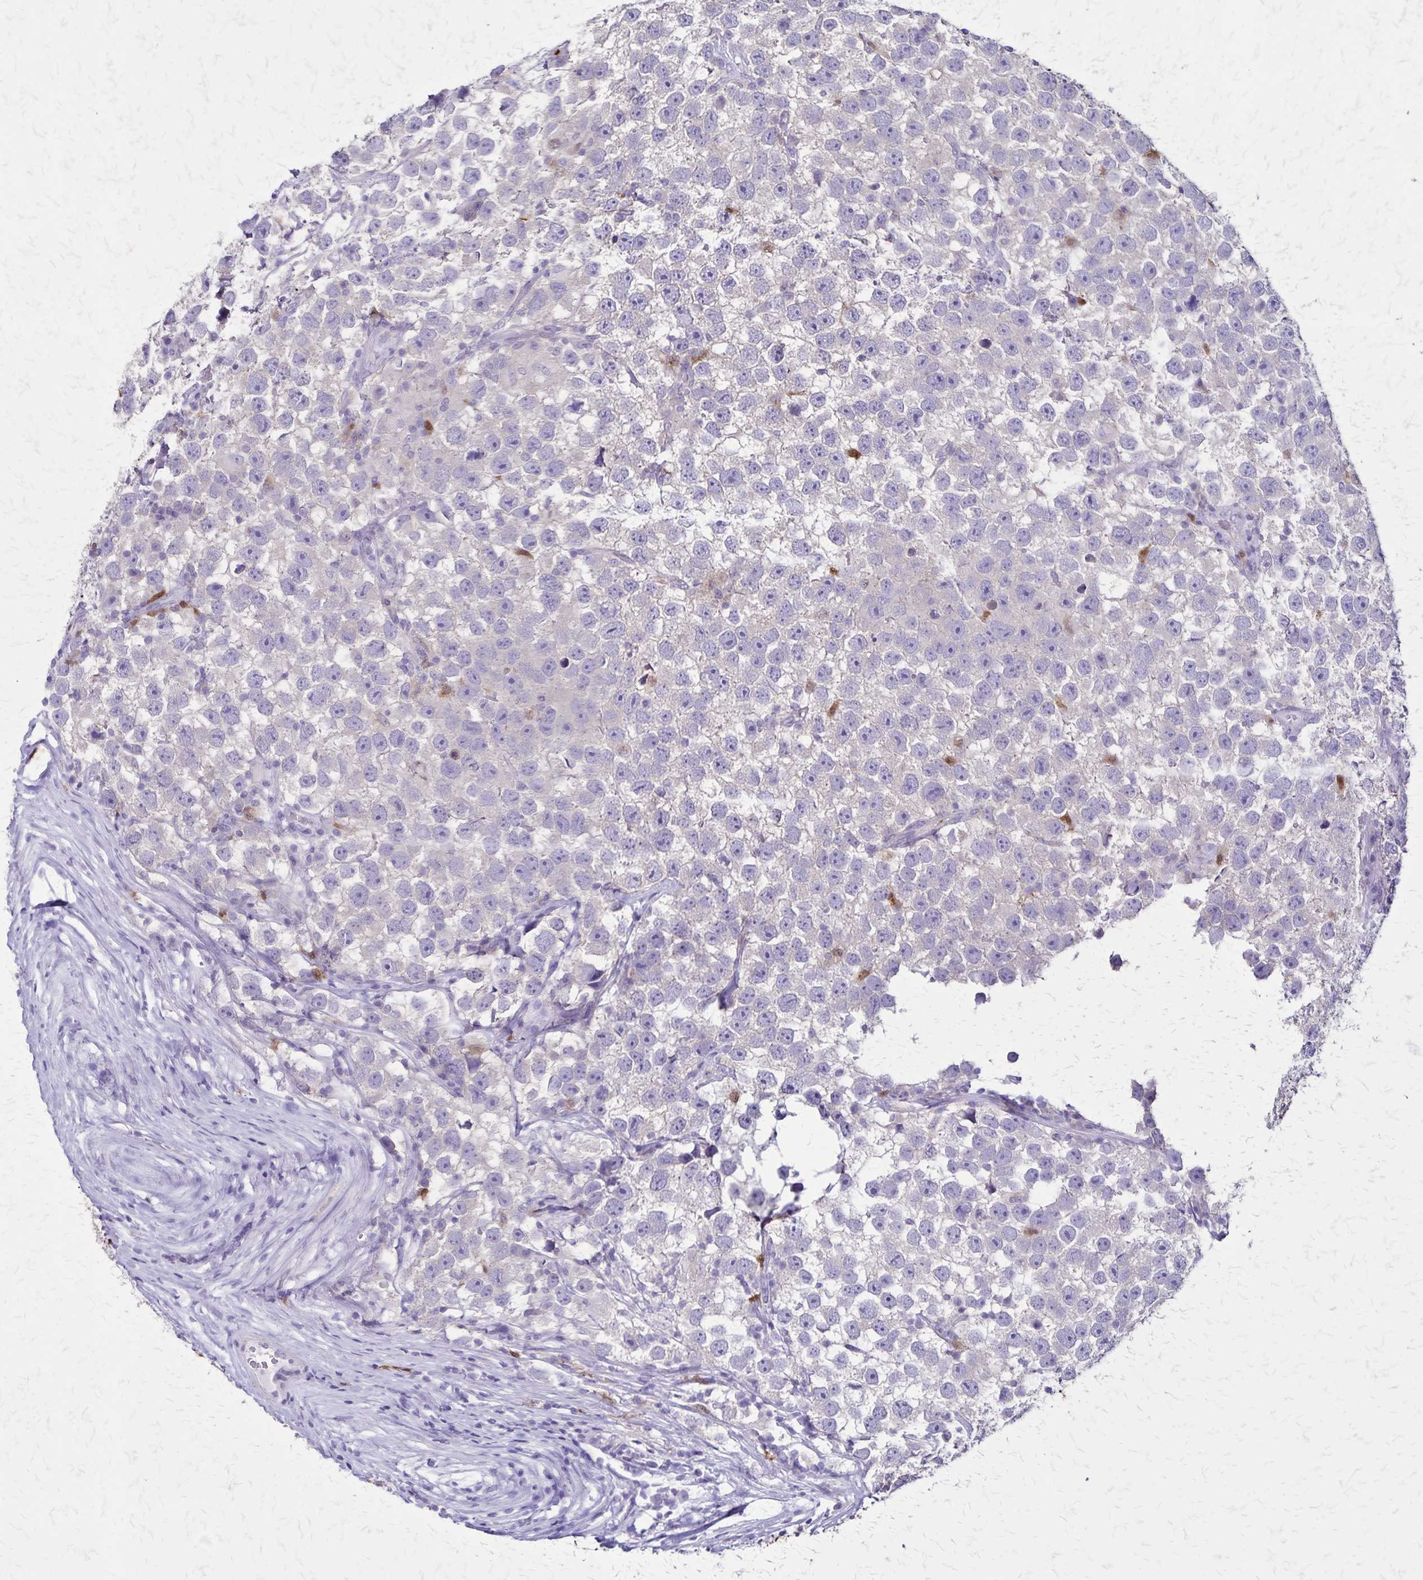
{"staining": {"intensity": "negative", "quantity": "none", "location": "none"}, "tissue": "testis cancer", "cell_type": "Tumor cells", "image_type": "cancer", "snomed": [{"axis": "morphology", "description": "Seminoma, NOS"}, {"axis": "topography", "description": "Testis"}], "caption": "A high-resolution histopathology image shows IHC staining of seminoma (testis), which demonstrates no significant staining in tumor cells.", "gene": "ULBP3", "patient": {"sex": "male", "age": 26}}